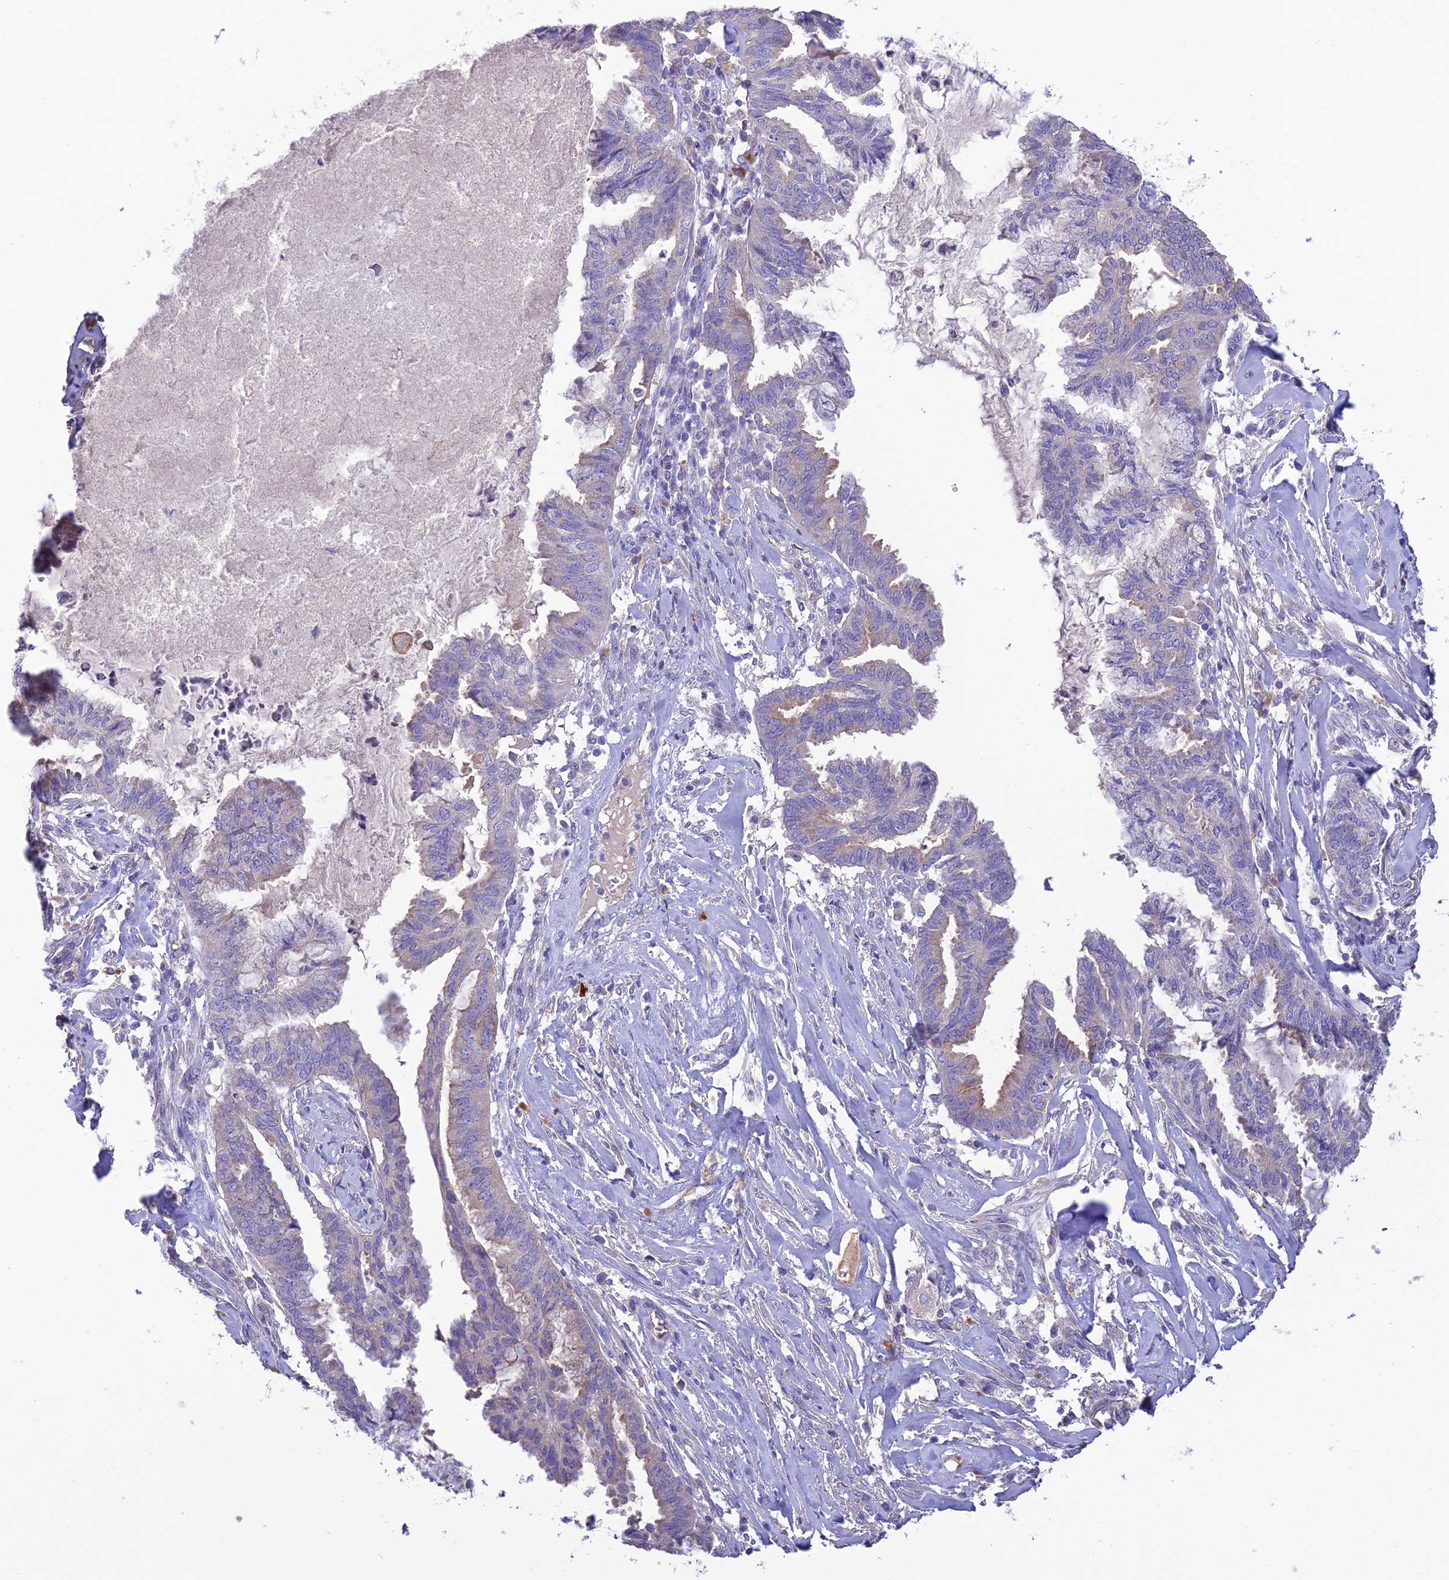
{"staining": {"intensity": "negative", "quantity": "none", "location": "none"}, "tissue": "endometrial cancer", "cell_type": "Tumor cells", "image_type": "cancer", "snomed": [{"axis": "morphology", "description": "Adenocarcinoma, NOS"}, {"axis": "topography", "description": "Endometrium"}], "caption": "A photomicrograph of adenocarcinoma (endometrial) stained for a protein reveals no brown staining in tumor cells. (DAB immunohistochemistry, high magnification).", "gene": "SFT2D2", "patient": {"sex": "female", "age": 86}}